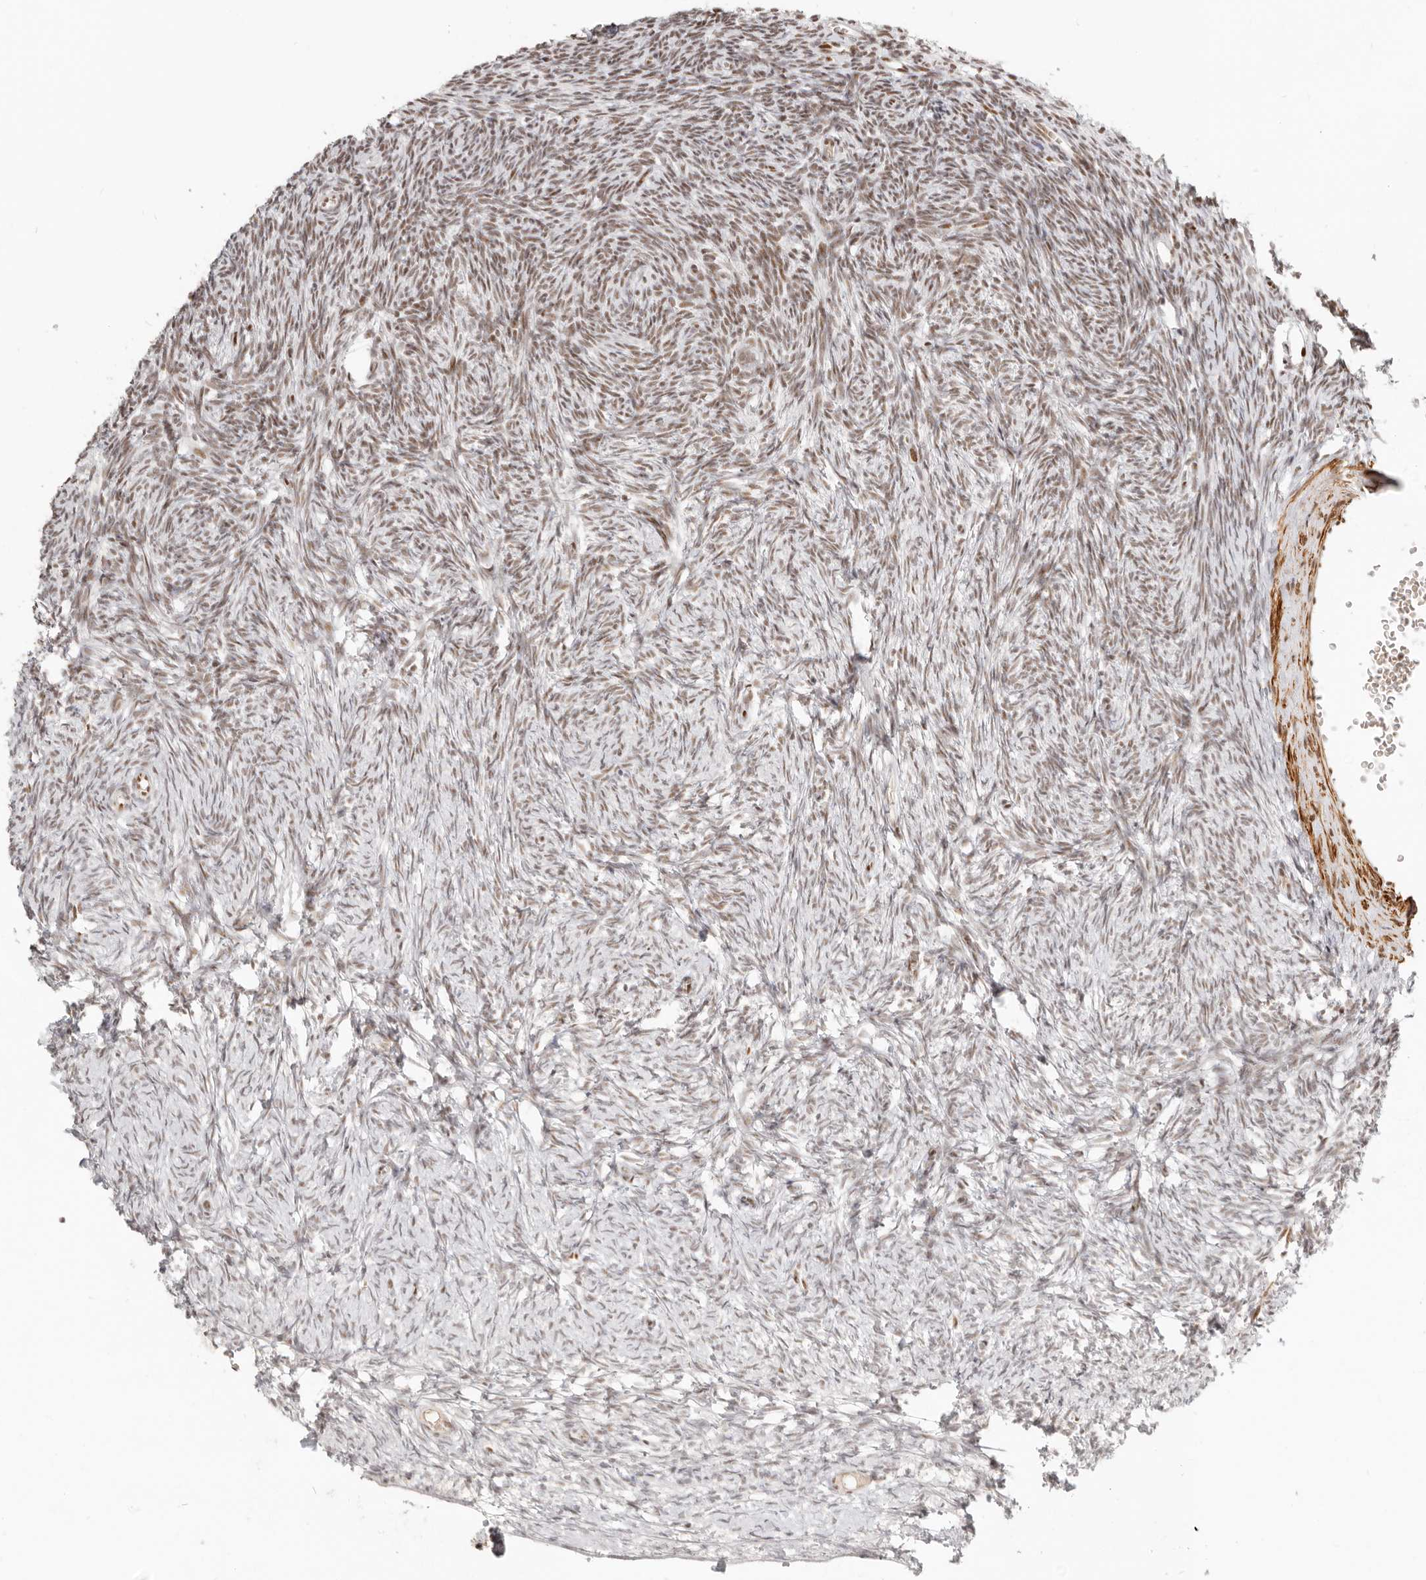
{"staining": {"intensity": "moderate", "quantity": ">75%", "location": "nuclear"}, "tissue": "ovary", "cell_type": "Follicle cells", "image_type": "normal", "snomed": [{"axis": "morphology", "description": "Normal tissue, NOS"}, {"axis": "topography", "description": "Ovary"}], "caption": "This photomicrograph demonstrates normal ovary stained with immunohistochemistry to label a protein in brown. The nuclear of follicle cells show moderate positivity for the protein. Nuclei are counter-stained blue.", "gene": "GABPA", "patient": {"sex": "female", "age": 34}}